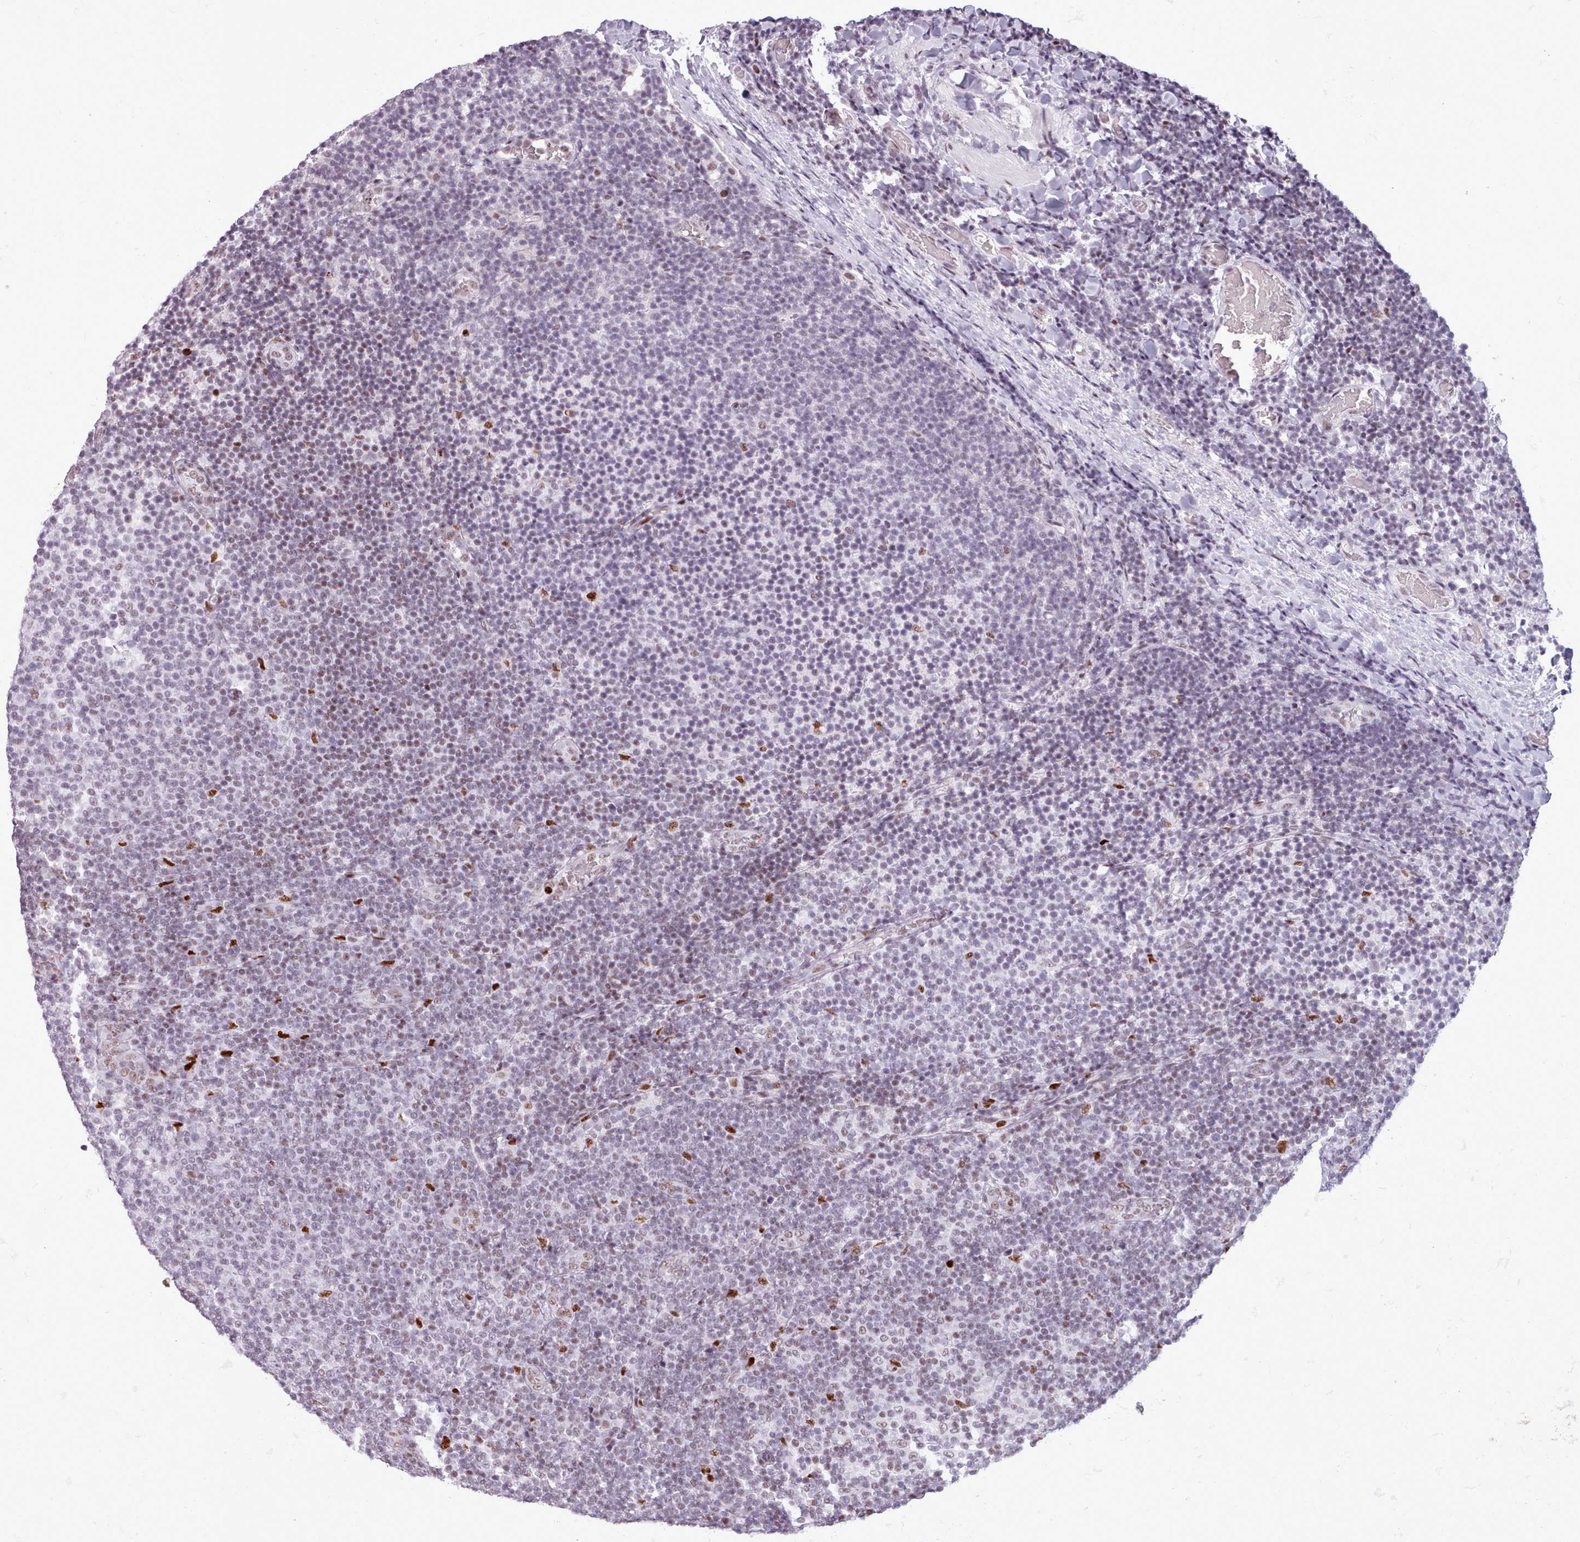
{"staining": {"intensity": "moderate", "quantity": "<25%", "location": "nuclear"}, "tissue": "lymphoma", "cell_type": "Tumor cells", "image_type": "cancer", "snomed": [{"axis": "morphology", "description": "Malignant lymphoma, non-Hodgkin's type, Low grade"}, {"axis": "topography", "description": "Lymph node"}], "caption": "A high-resolution image shows IHC staining of lymphoma, which demonstrates moderate nuclear staining in approximately <25% of tumor cells.", "gene": "SRSF4", "patient": {"sex": "male", "age": 66}}